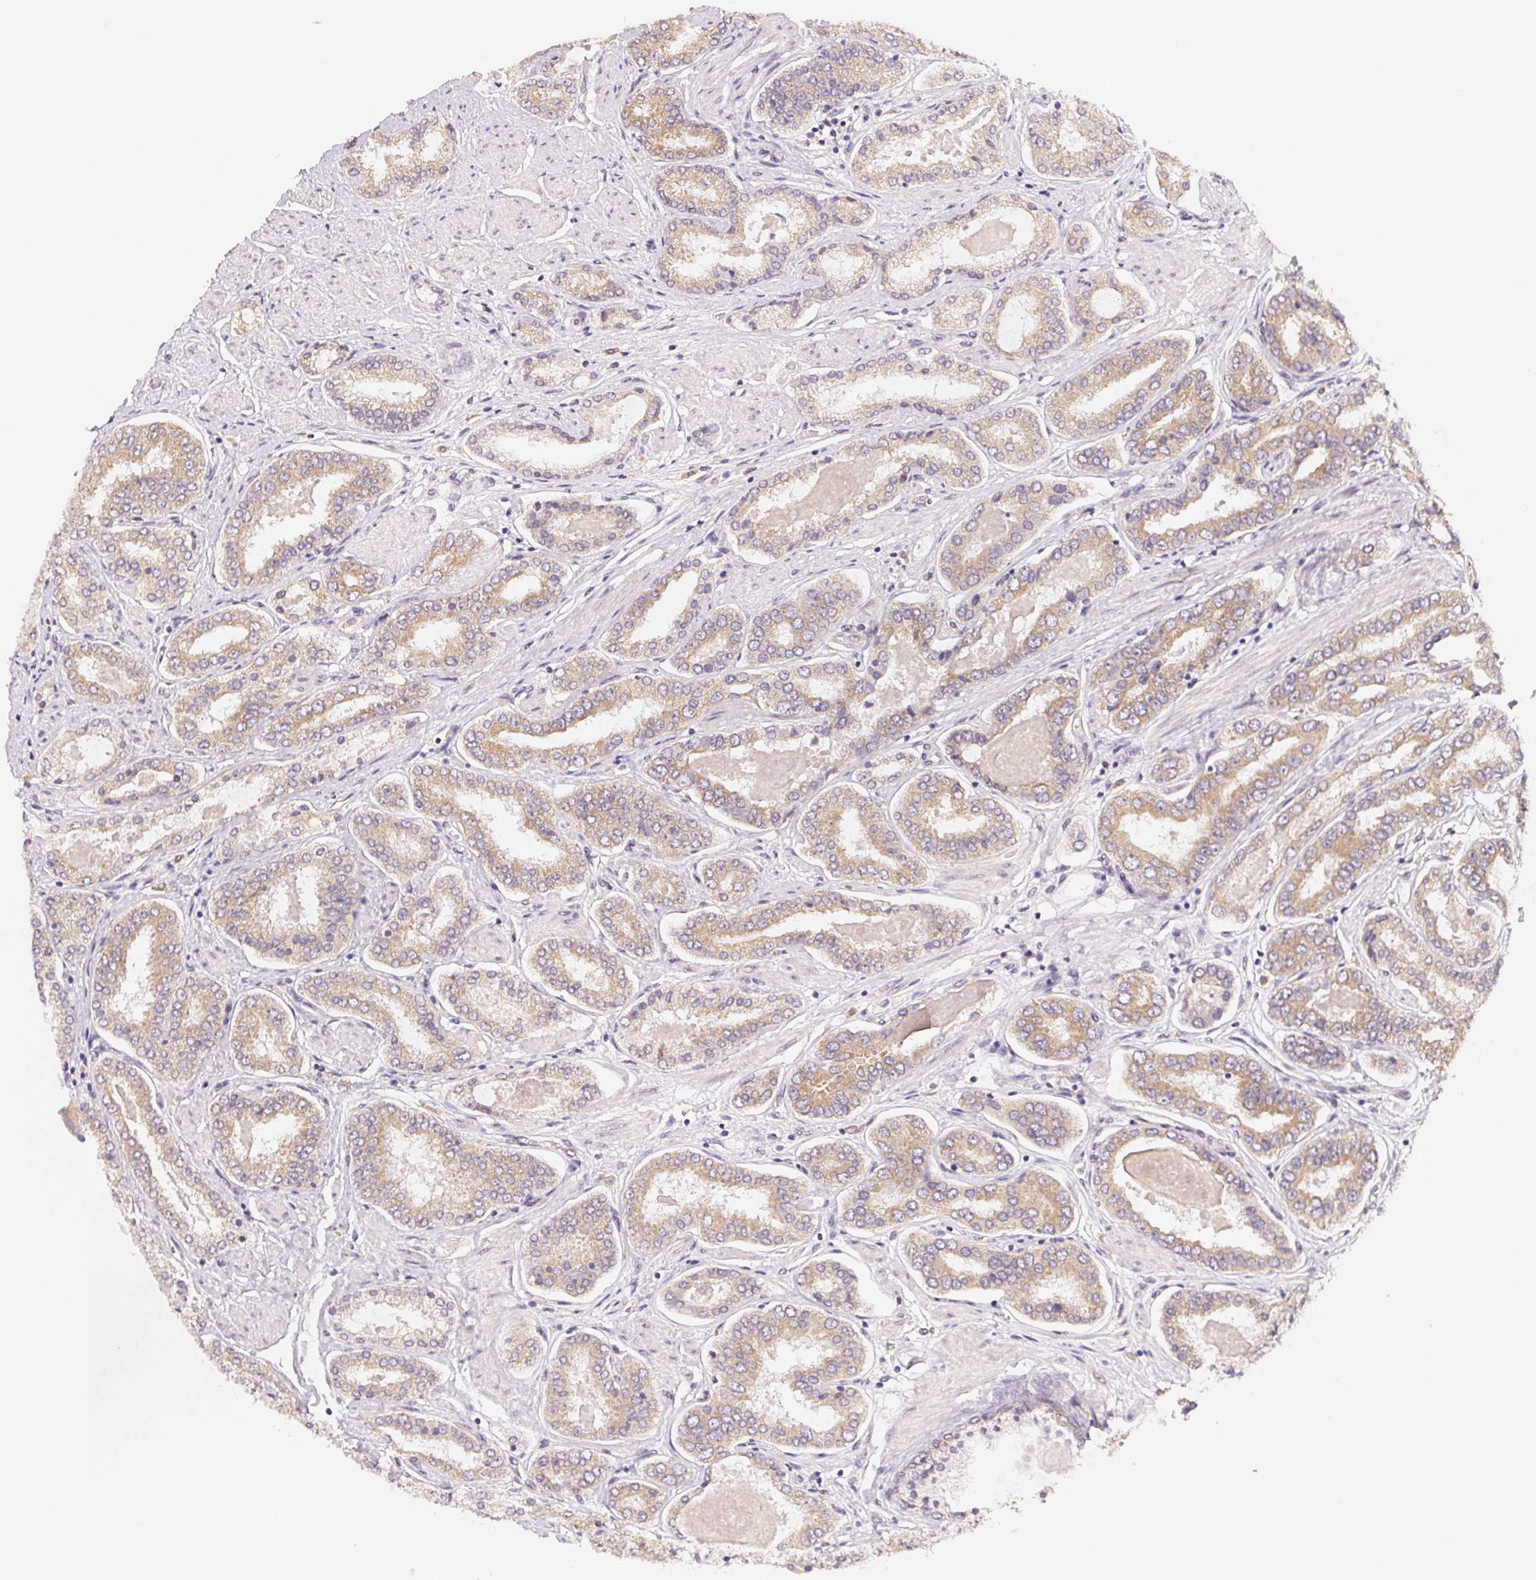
{"staining": {"intensity": "weak", "quantity": ">75%", "location": "cytoplasmic/membranous"}, "tissue": "prostate cancer", "cell_type": "Tumor cells", "image_type": "cancer", "snomed": [{"axis": "morphology", "description": "Adenocarcinoma, High grade"}, {"axis": "topography", "description": "Prostate"}], "caption": "The image reveals a brown stain indicating the presence of a protein in the cytoplasmic/membranous of tumor cells in prostate cancer. (DAB (3,3'-diaminobenzidine) IHC, brown staining for protein, blue staining for nuclei).", "gene": "EI24", "patient": {"sex": "male", "age": 63}}